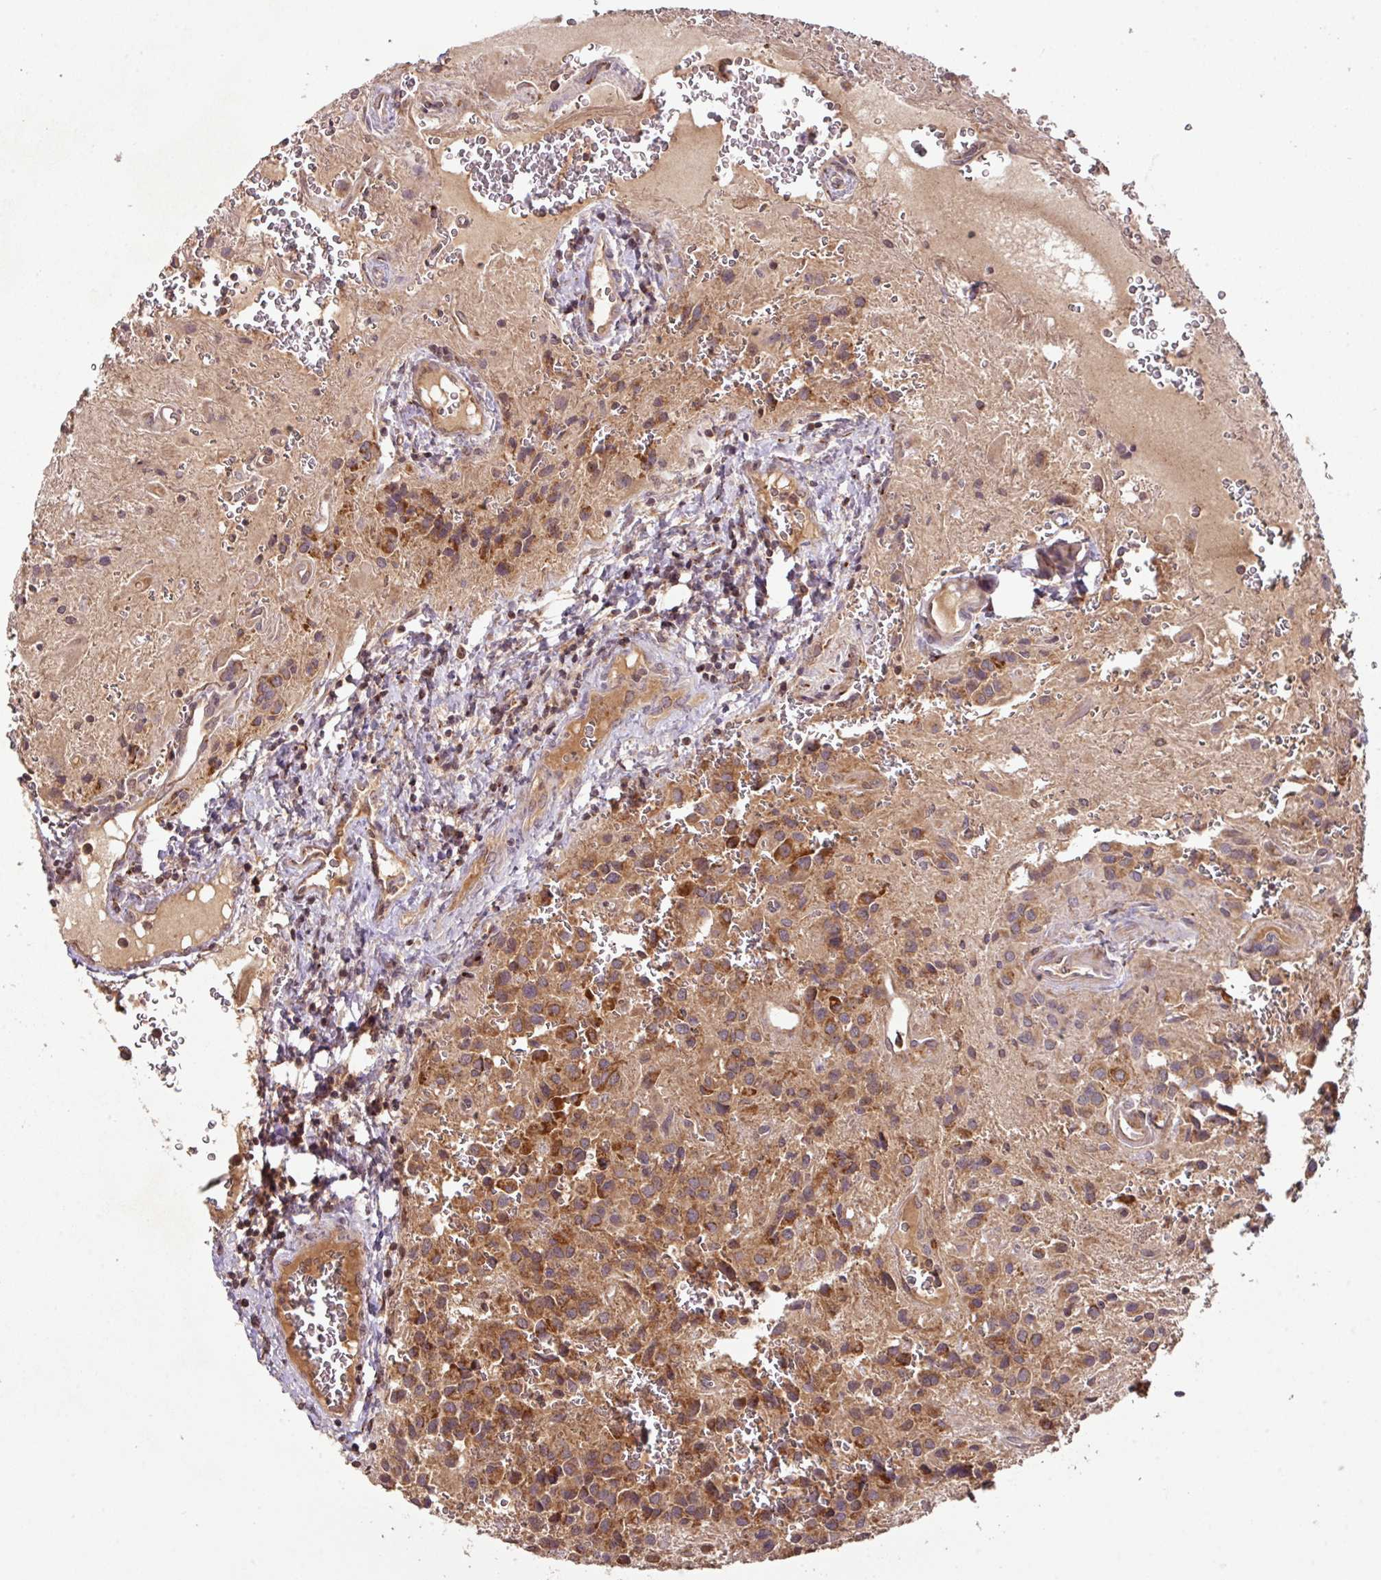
{"staining": {"intensity": "moderate", "quantity": ">75%", "location": "cytoplasmic/membranous"}, "tissue": "glioma", "cell_type": "Tumor cells", "image_type": "cancer", "snomed": [{"axis": "morphology", "description": "Glioma, malignant, Low grade"}, {"axis": "topography", "description": "Brain"}], "caption": "There is medium levels of moderate cytoplasmic/membranous positivity in tumor cells of glioma, as demonstrated by immunohistochemical staining (brown color).", "gene": "MRRF", "patient": {"sex": "male", "age": 56}}